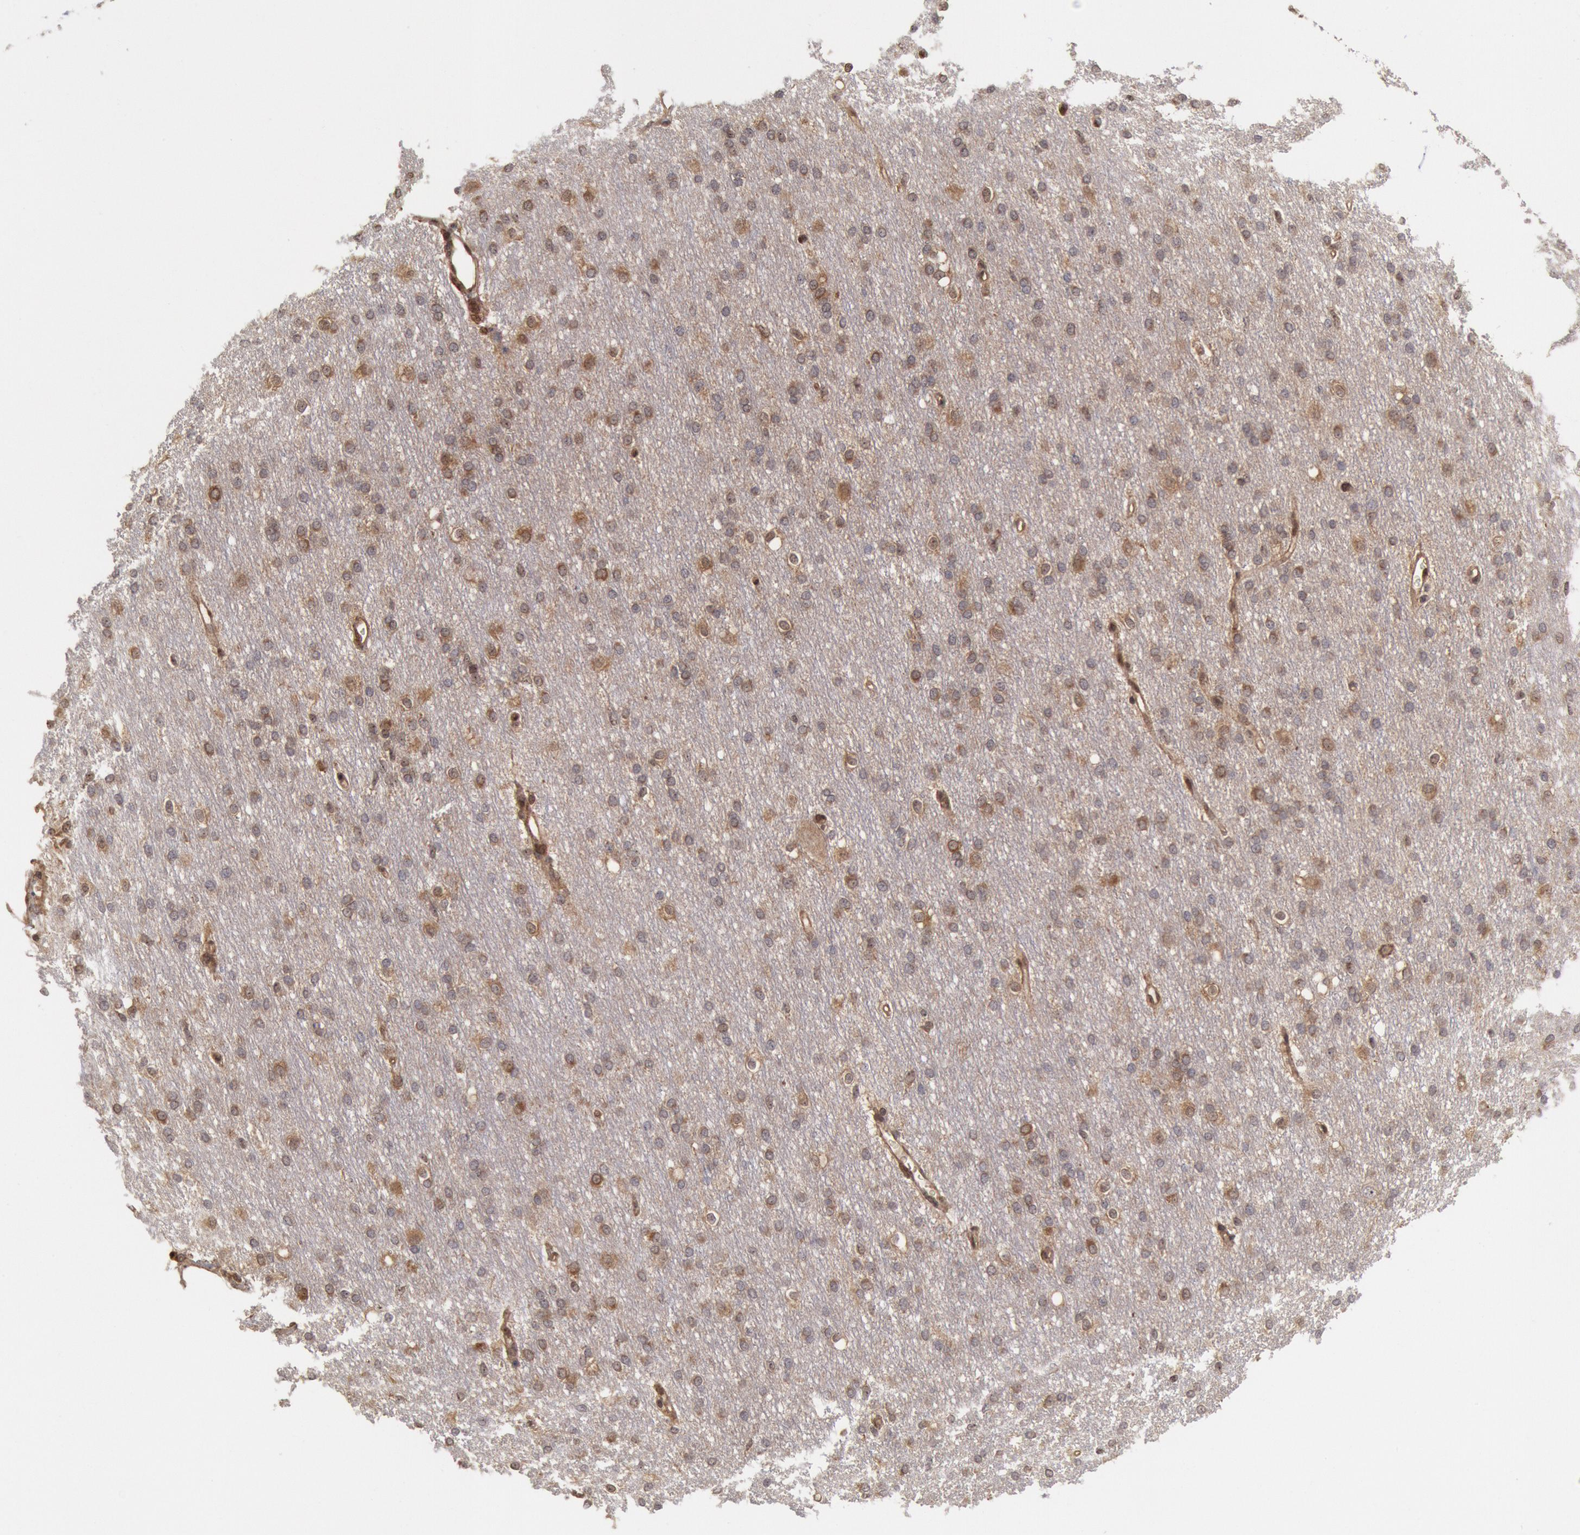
{"staining": {"intensity": "negative", "quantity": "none", "location": "none"}, "tissue": "cerebral cortex", "cell_type": "Endothelial cells", "image_type": "normal", "snomed": [{"axis": "morphology", "description": "Normal tissue, NOS"}, {"axis": "morphology", "description": "Inflammation, NOS"}, {"axis": "topography", "description": "Cerebral cortex"}], "caption": "Endothelial cells show no significant expression in benign cerebral cortex. (DAB (3,3'-diaminobenzidine) immunohistochemistry (IHC), high magnification).", "gene": "STX17", "patient": {"sex": "male", "age": 6}}